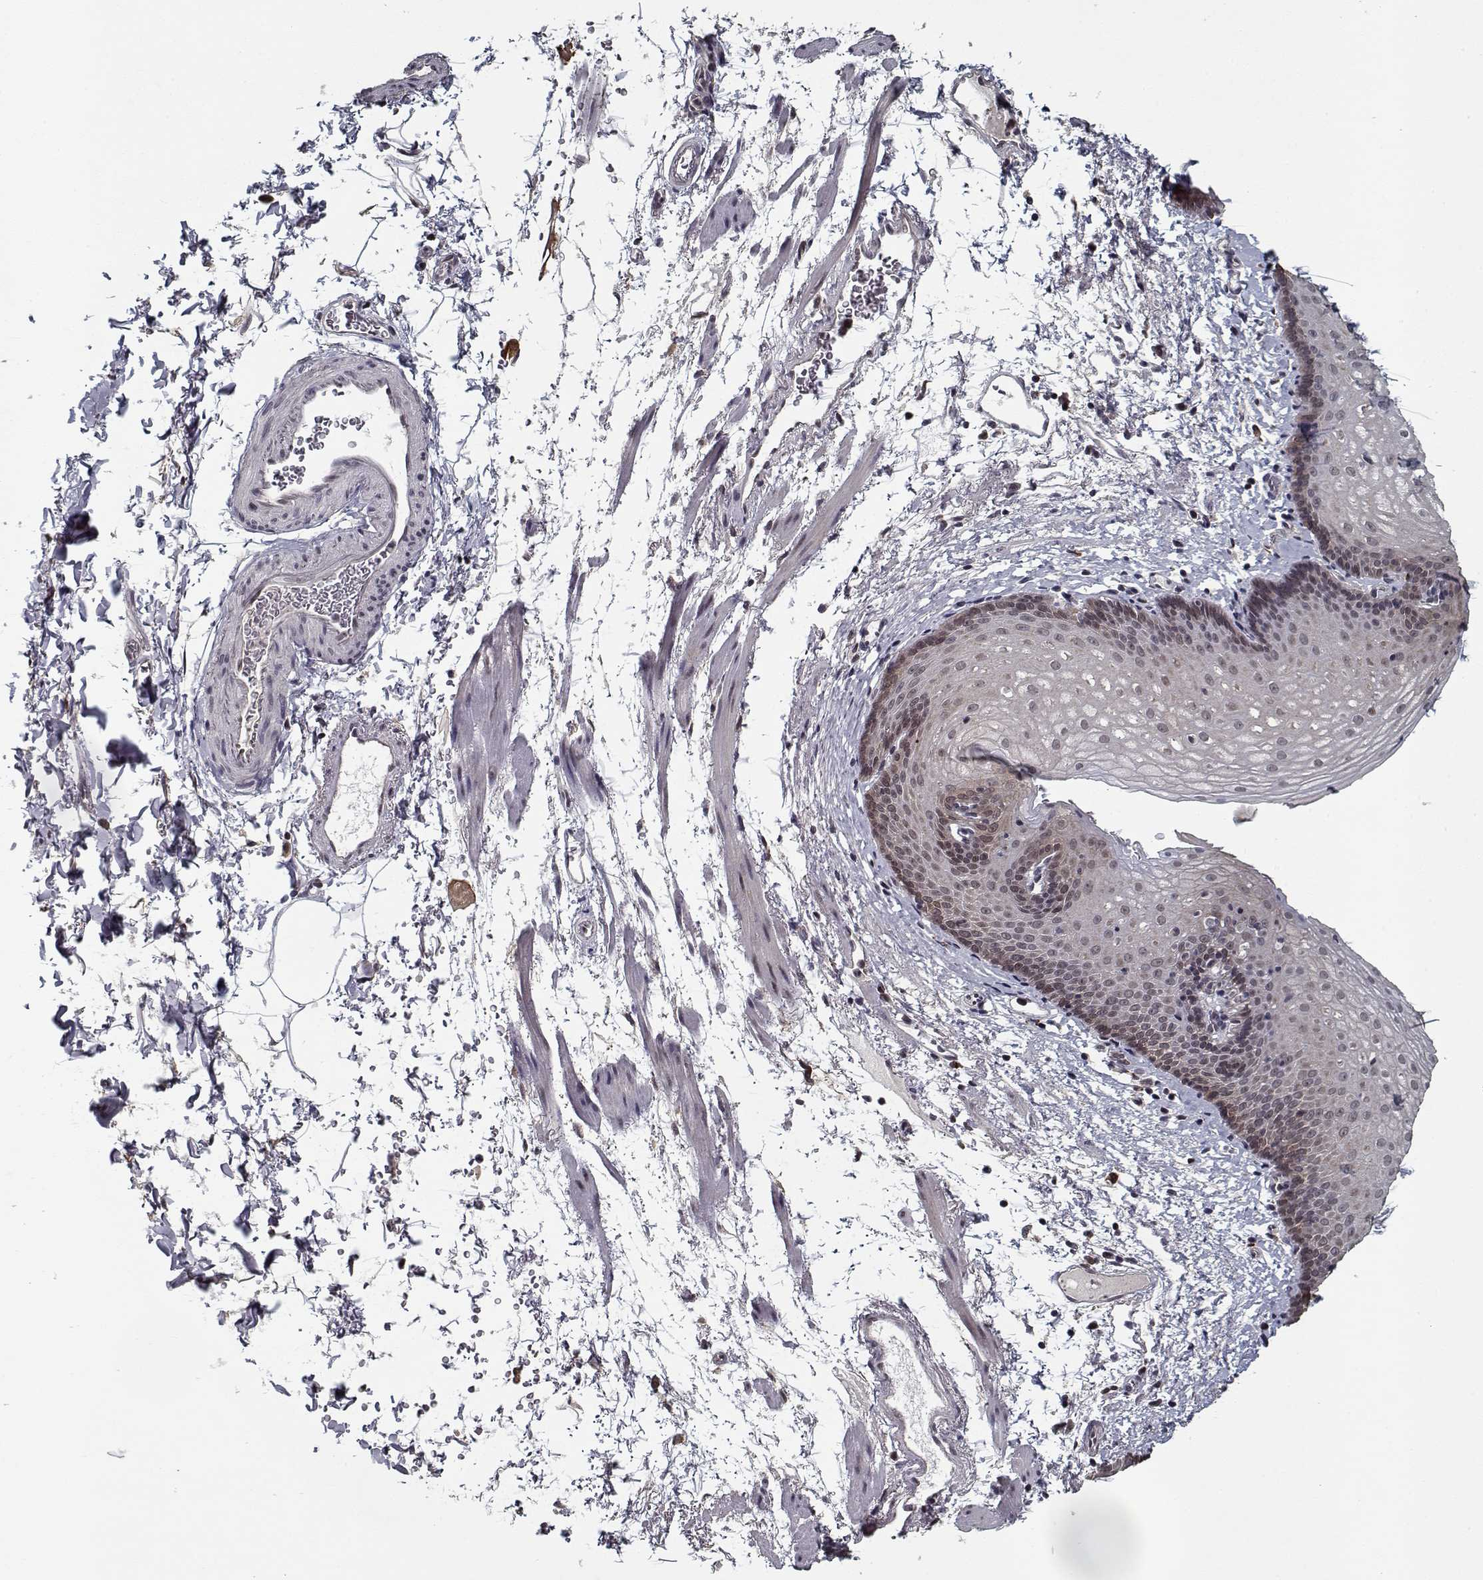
{"staining": {"intensity": "moderate", "quantity": "<25%", "location": "cytoplasmic/membranous"}, "tissue": "esophagus", "cell_type": "Squamous epithelial cells", "image_type": "normal", "snomed": [{"axis": "morphology", "description": "Normal tissue, NOS"}, {"axis": "topography", "description": "Esophagus"}], "caption": "Immunohistochemistry histopathology image of unremarkable esophagus: esophagus stained using IHC demonstrates low levels of moderate protein expression localized specifically in the cytoplasmic/membranous of squamous epithelial cells, appearing as a cytoplasmic/membranous brown color.", "gene": "NLK", "patient": {"sex": "female", "age": 64}}